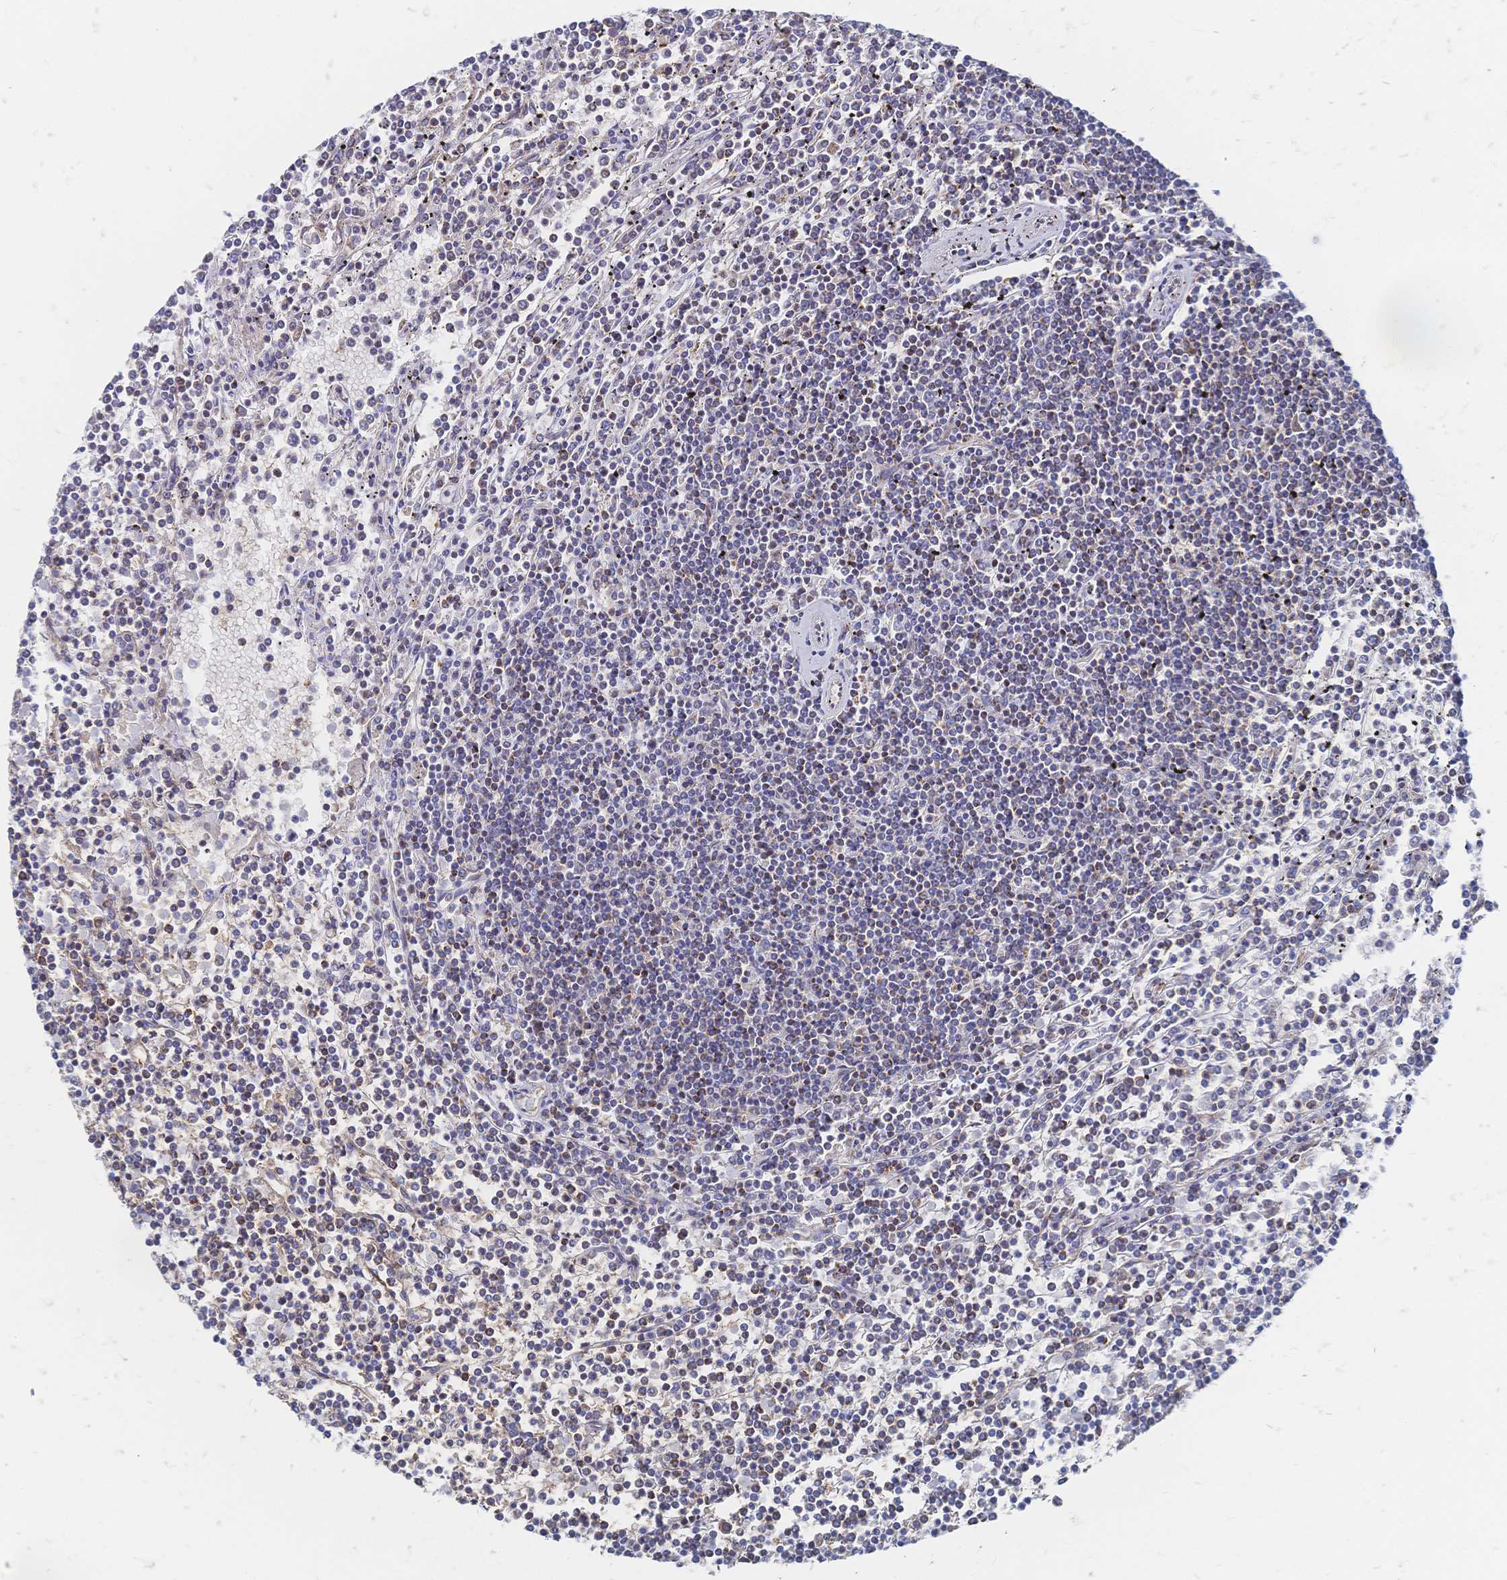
{"staining": {"intensity": "negative", "quantity": "none", "location": "none"}, "tissue": "lymphoma", "cell_type": "Tumor cells", "image_type": "cancer", "snomed": [{"axis": "morphology", "description": "Malignant lymphoma, non-Hodgkin's type, Low grade"}, {"axis": "topography", "description": "Spleen"}], "caption": "A photomicrograph of lymphoma stained for a protein reveals no brown staining in tumor cells. Nuclei are stained in blue.", "gene": "SORBS1", "patient": {"sex": "female", "age": 19}}